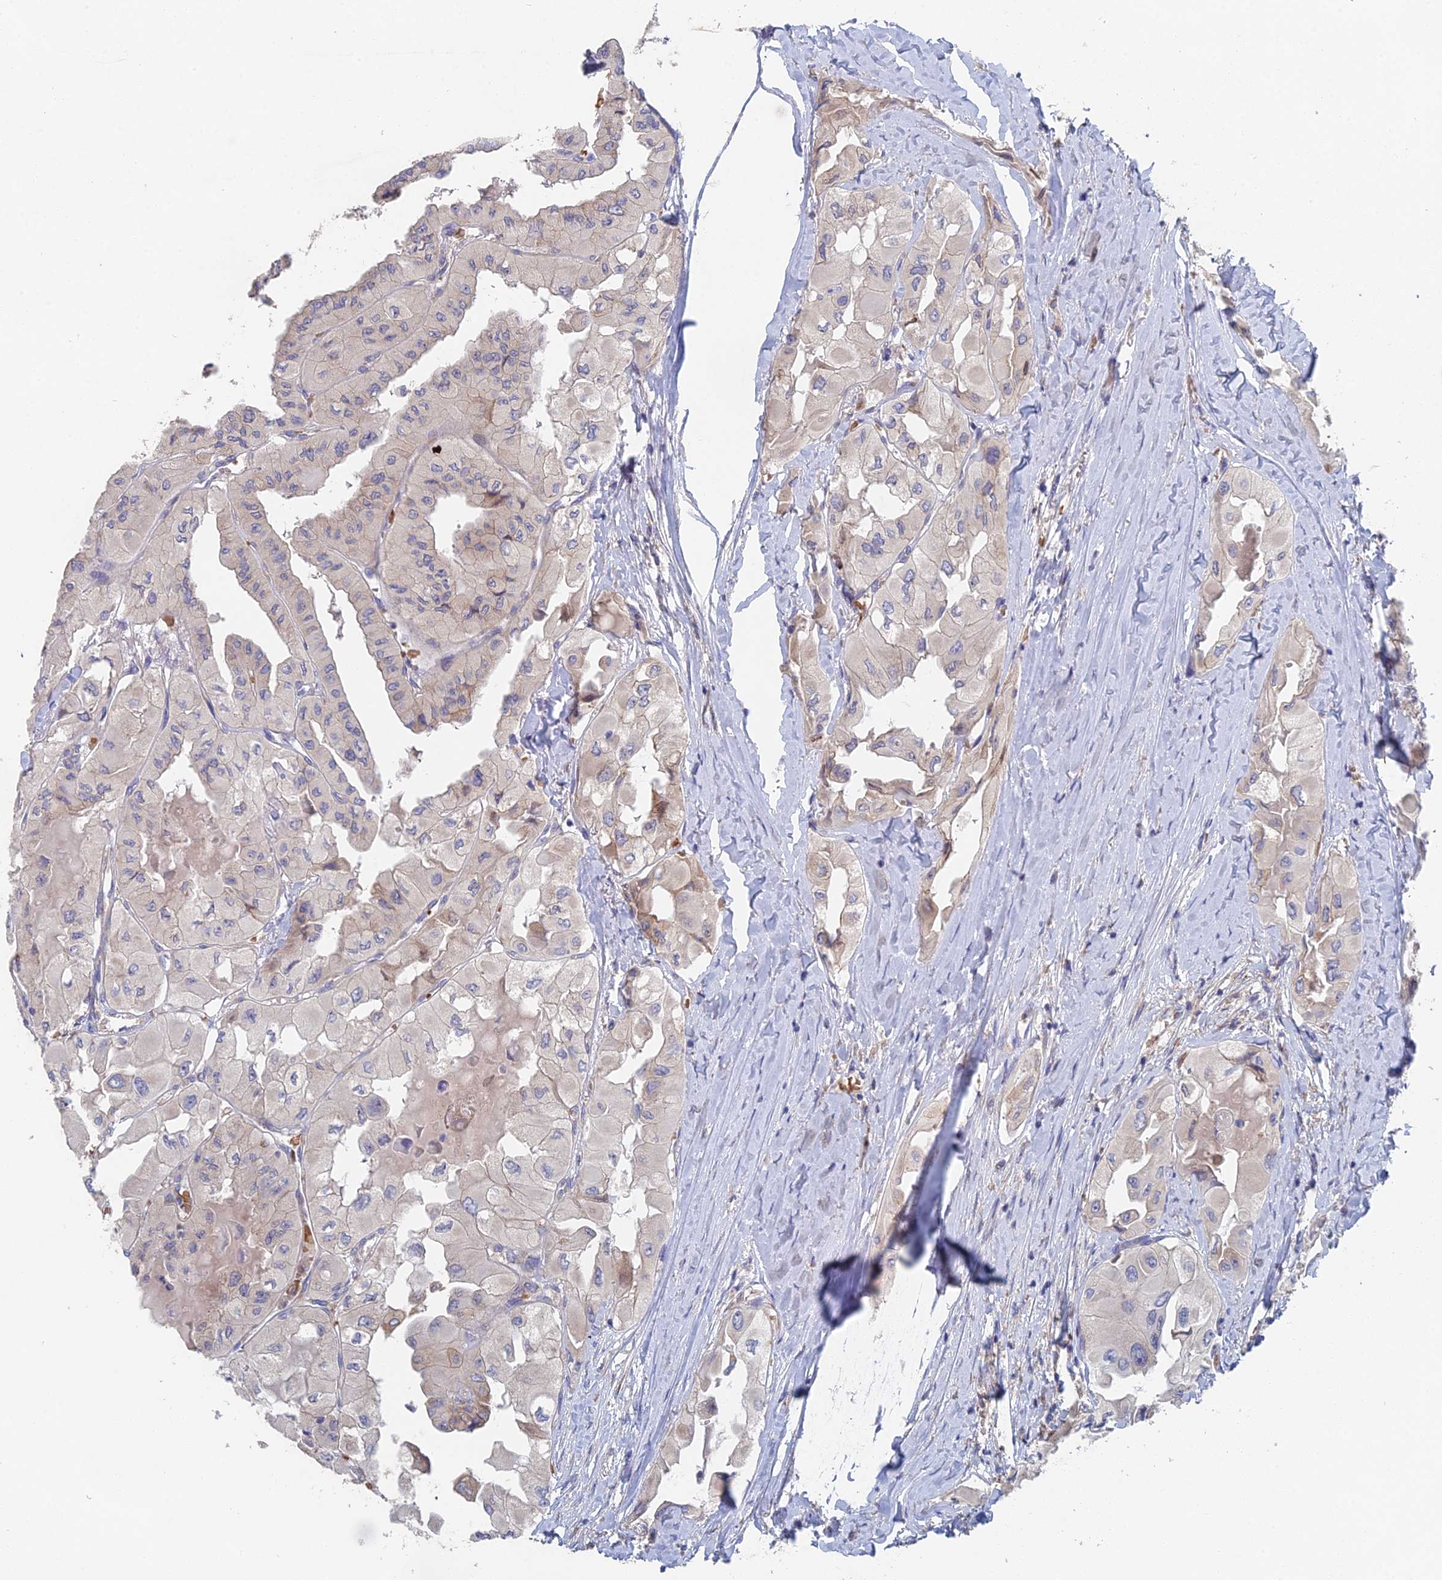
{"staining": {"intensity": "negative", "quantity": "none", "location": "none"}, "tissue": "thyroid cancer", "cell_type": "Tumor cells", "image_type": "cancer", "snomed": [{"axis": "morphology", "description": "Normal tissue, NOS"}, {"axis": "morphology", "description": "Papillary adenocarcinoma, NOS"}, {"axis": "topography", "description": "Thyroid gland"}], "caption": "Immunohistochemistry (IHC) photomicrograph of neoplastic tissue: thyroid cancer stained with DAB displays no significant protein expression in tumor cells. Brightfield microscopy of immunohistochemistry stained with DAB (brown) and hematoxylin (blue), captured at high magnification.", "gene": "ELOF1", "patient": {"sex": "female", "age": 59}}